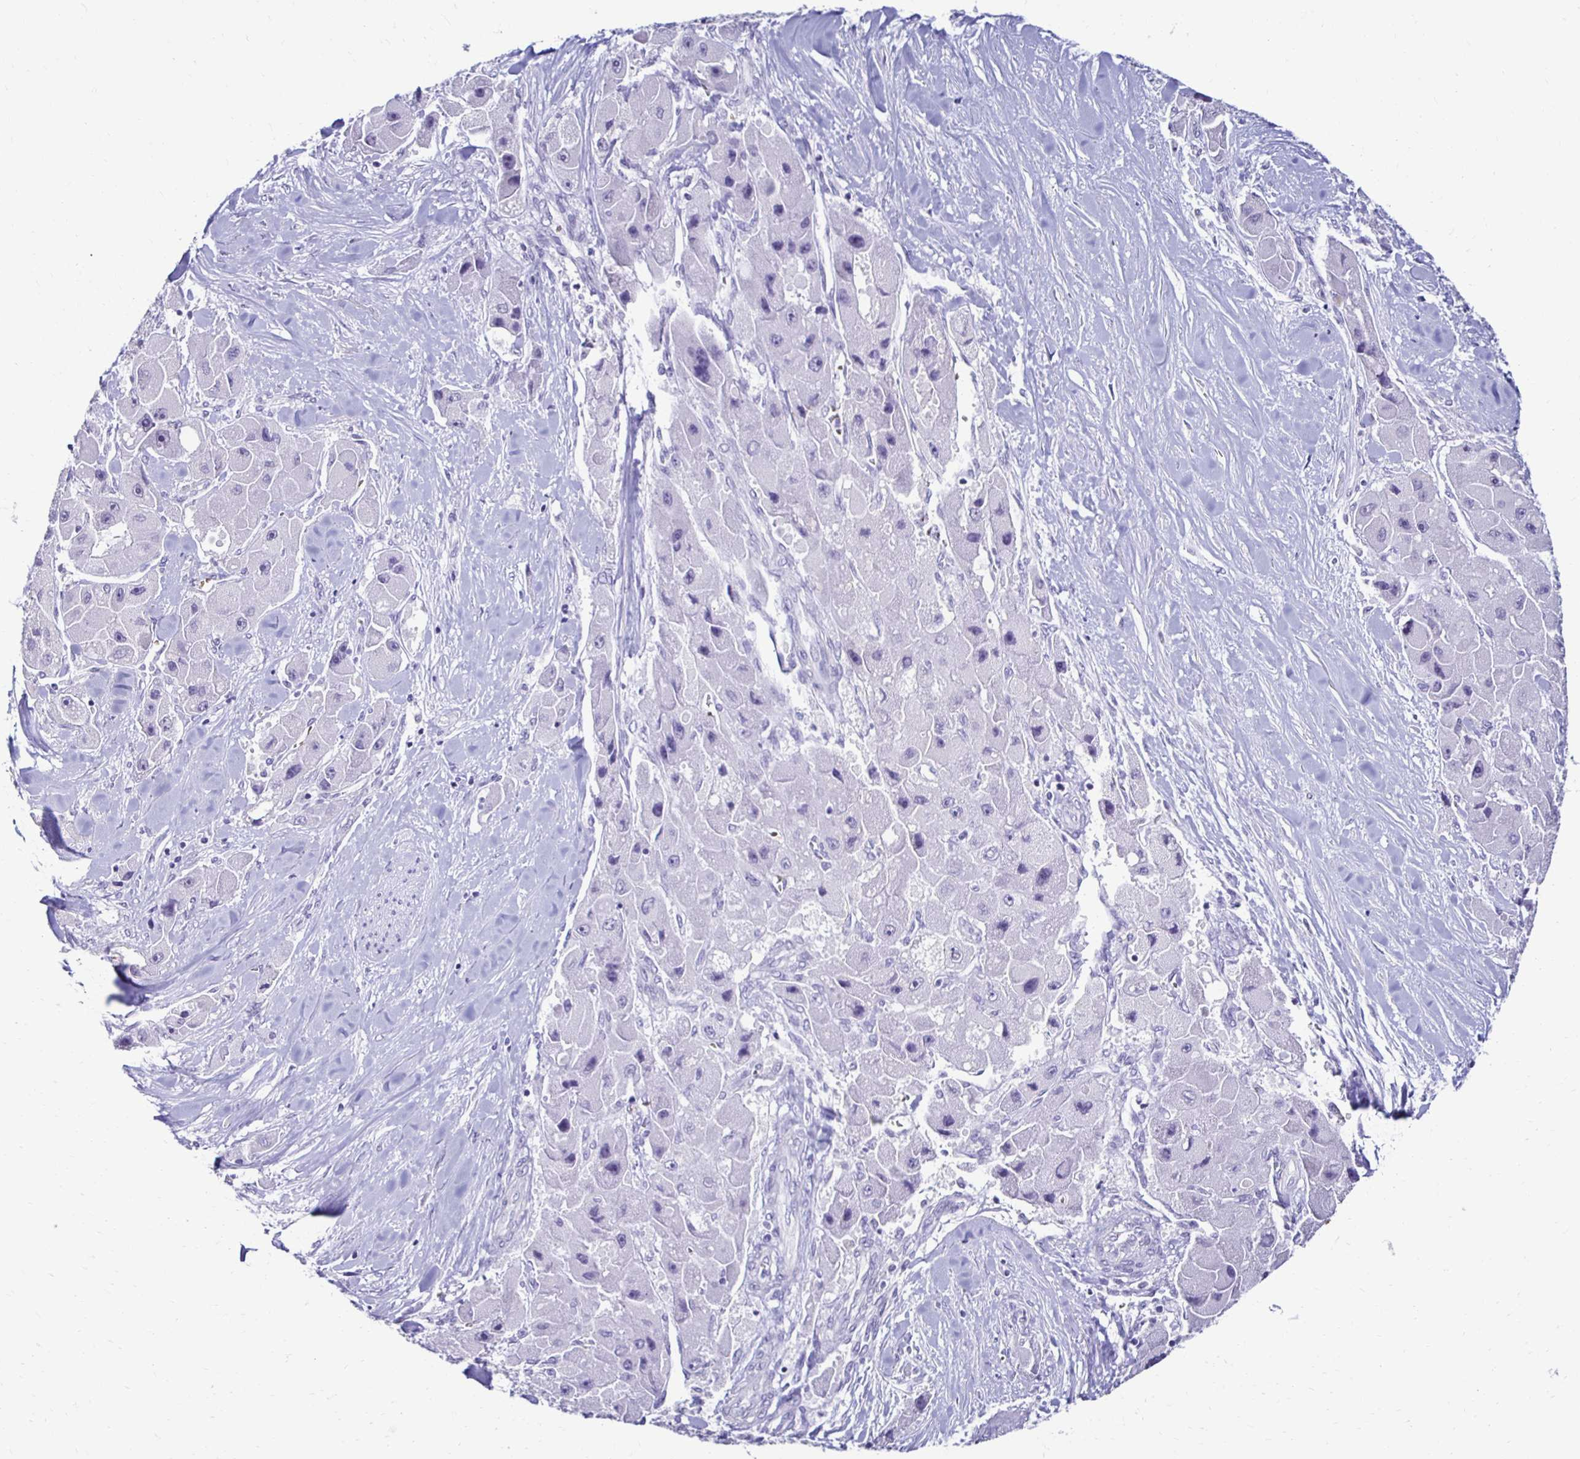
{"staining": {"intensity": "negative", "quantity": "none", "location": "none"}, "tissue": "liver cancer", "cell_type": "Tumor cells", "image_type": "cancer", "snomed": [{"axis": "morphology", "description": "Carcinoma, Hepatocellular, NOS"}, {"axis": "topography", "description": "Liver"}], "caption": "The micrograph exhibits no staining of tumor cells in liver cancer (hepatocellular carcinoma).", "gene": "RHBDL3", "patient": {"sex": "male", "age": 24}}